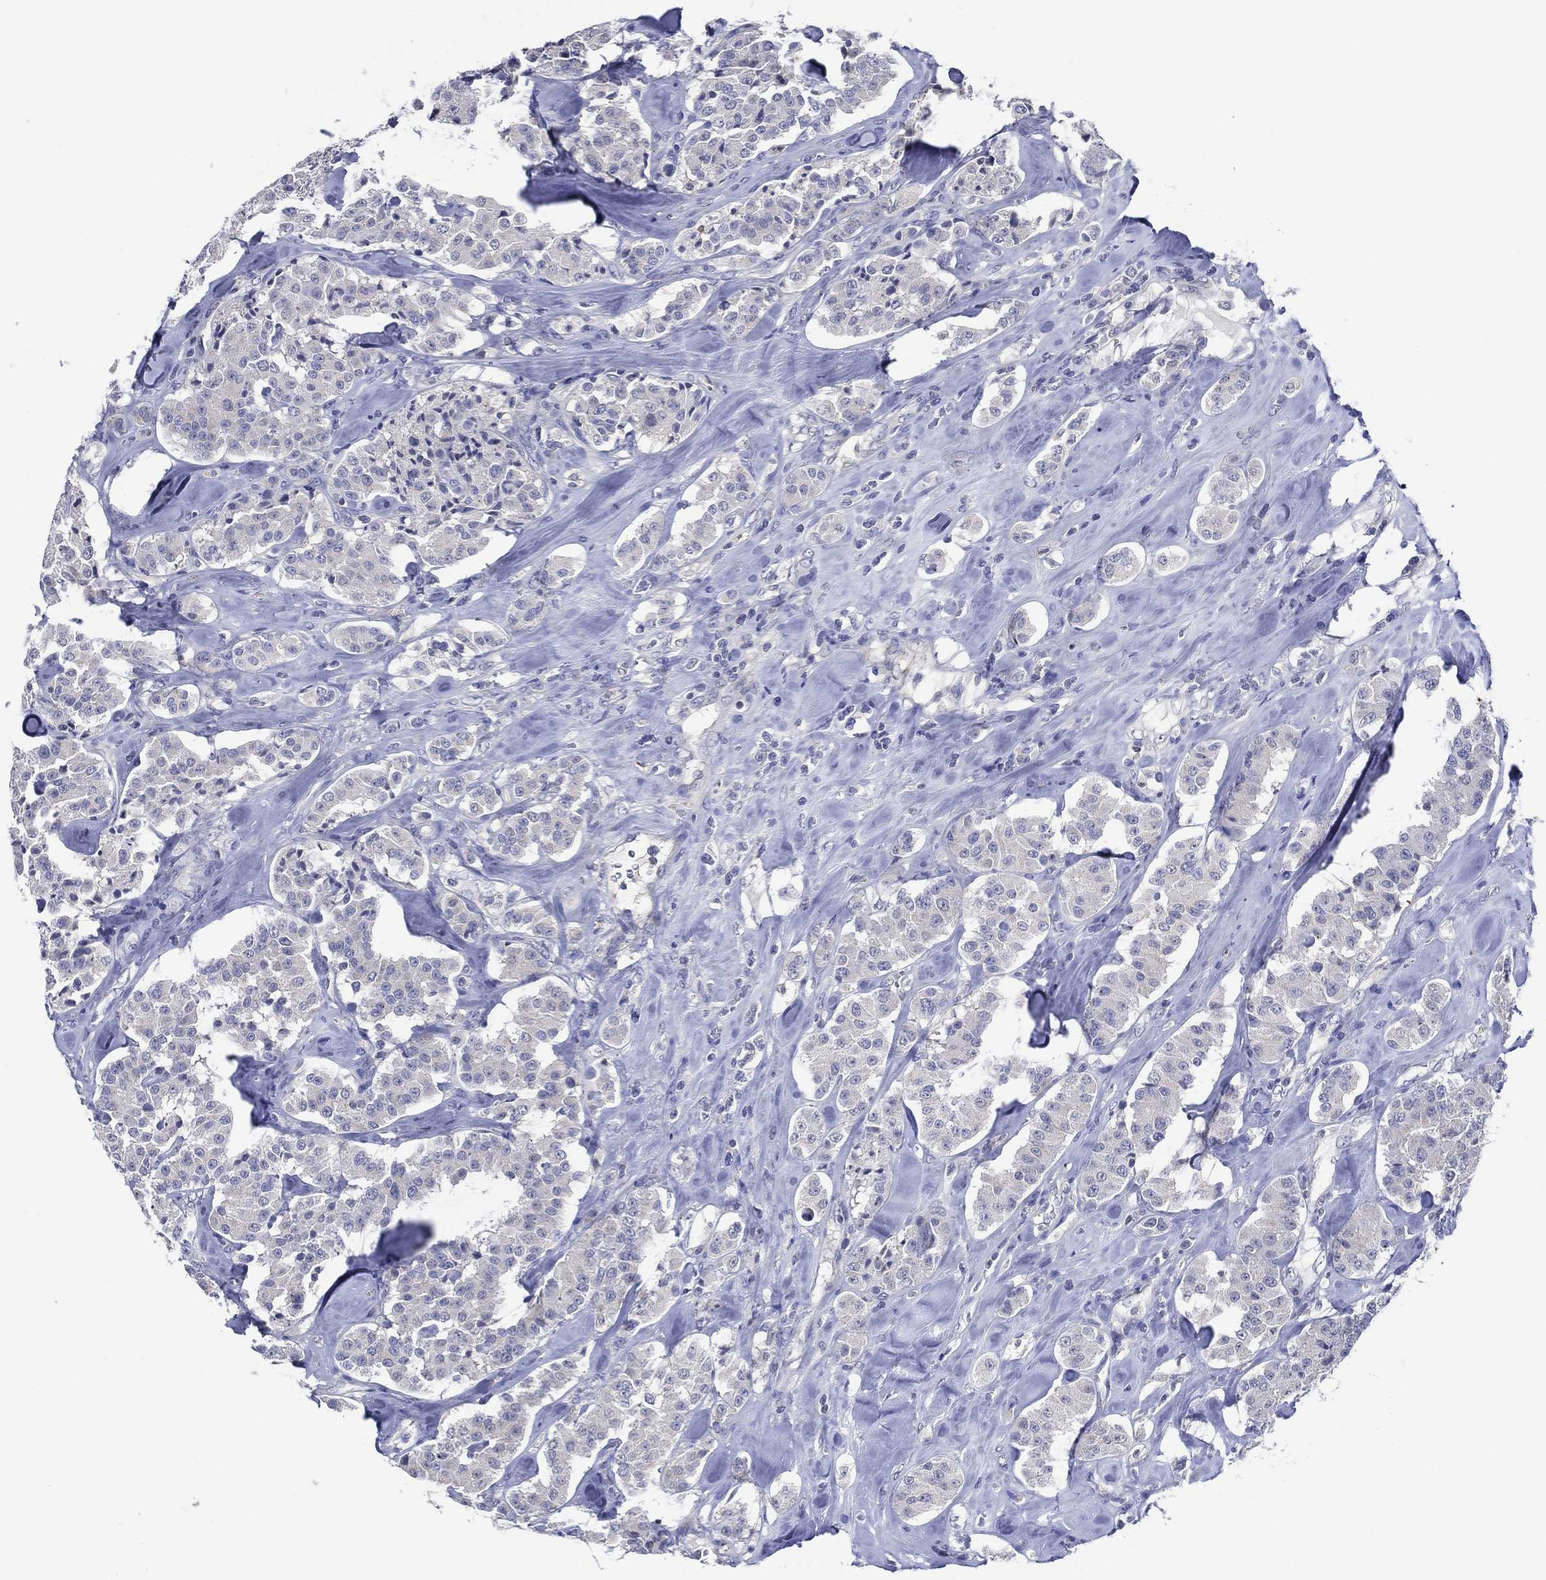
{"staining": {"intensity": "negative", "quantity": "none", "location": "none"}, "tissue": "carcinoid", "cell_type": "Tumor cells", "image_type": "cancer", "snomed": [{"axis": "morphology", "description": "Carcinoid, malignant, NOS"}, {"axis": "topography", "description": "Pancreas"}], "caption": "High magnification brightfield microscopy of malignant carcinoid stained with DAB (3,3'-diaminobenzidine) (brown) and counterstained with hematoxylin (blue): tumor cells show no significant positivity.", "gene": "TRIM31", "patient": {"sex": "male", "age": 41}}